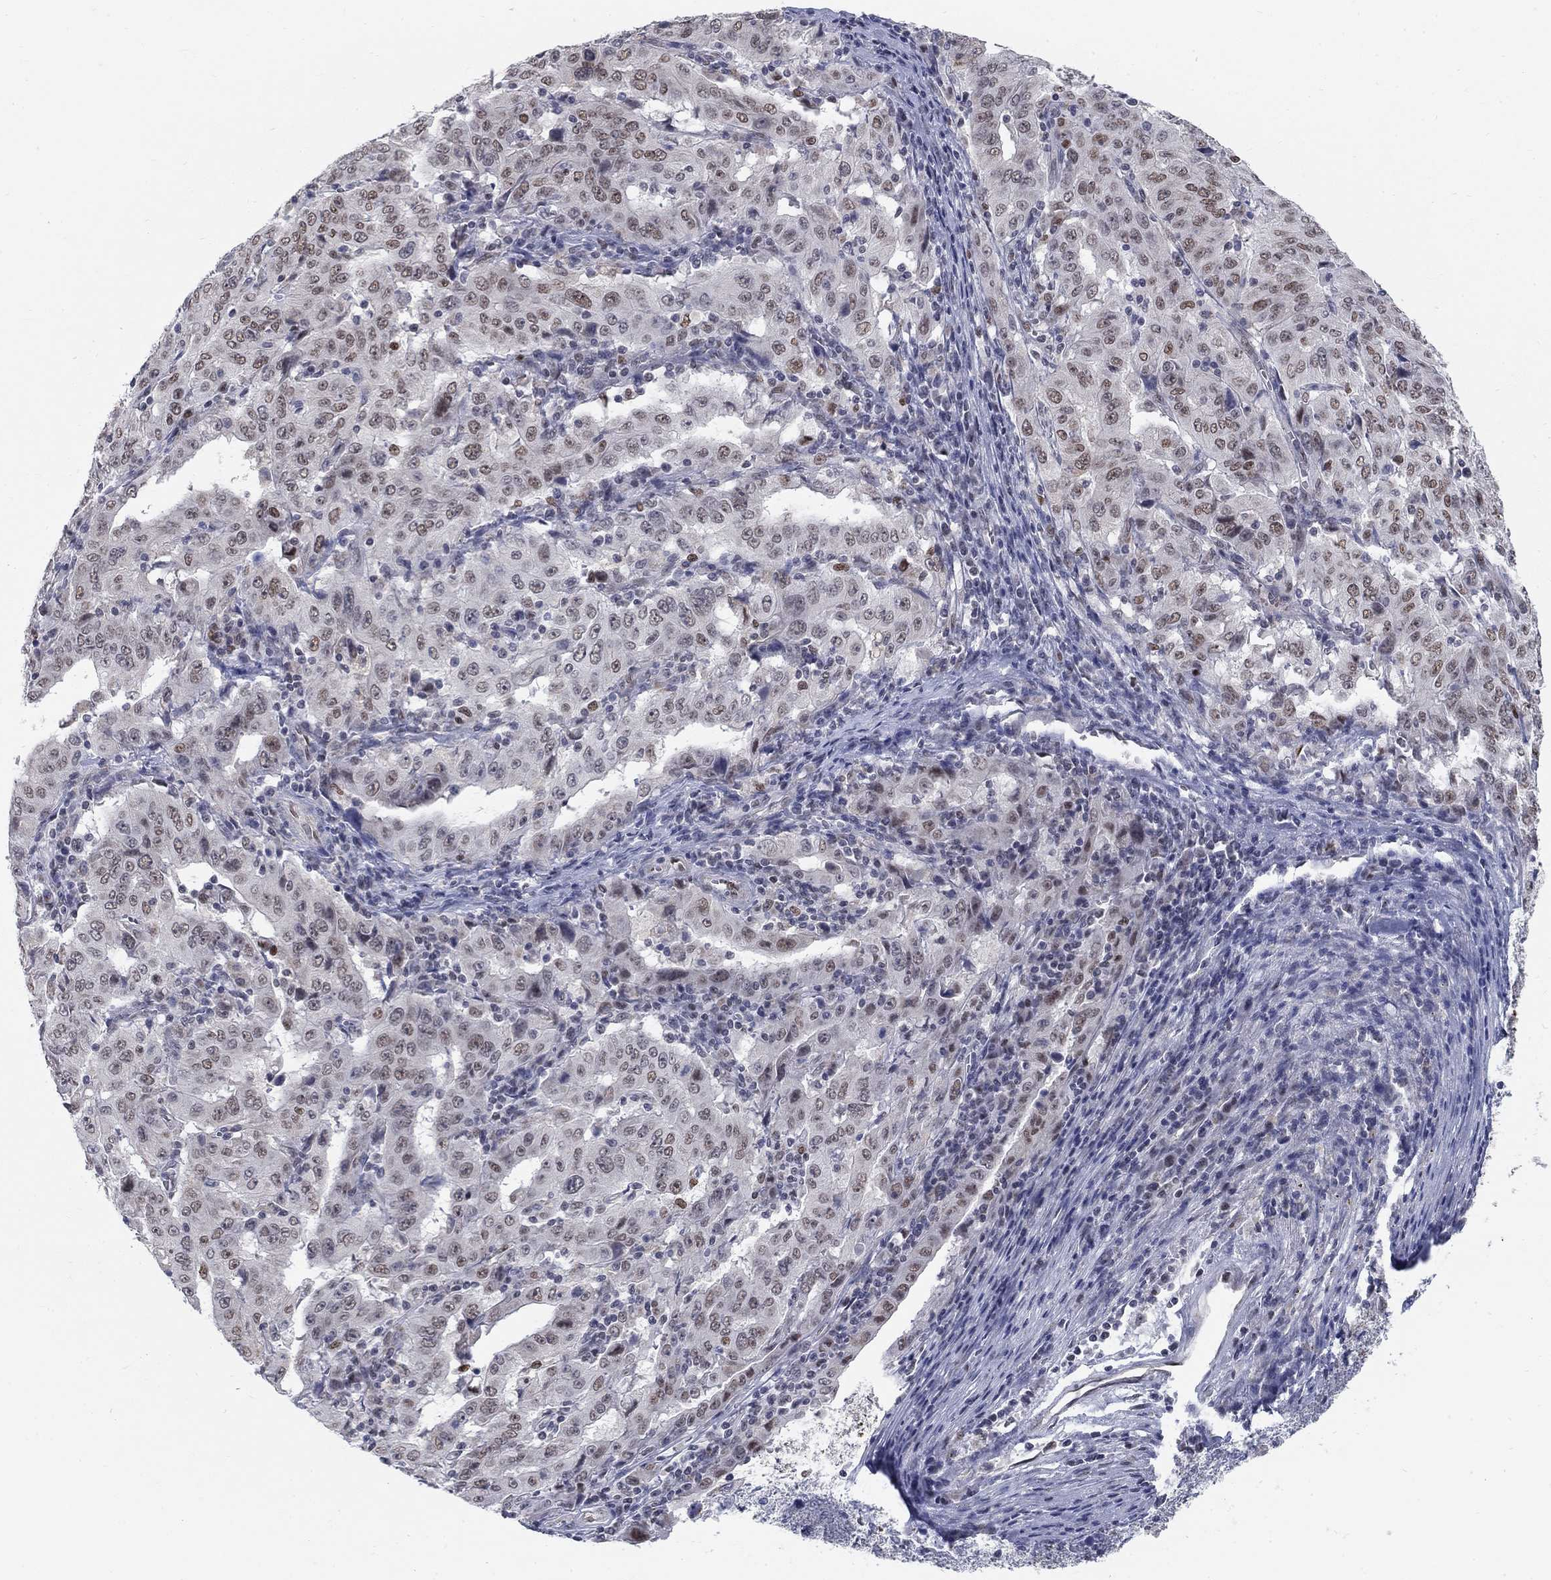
{"staining": {"intensity": "moderate", "quantity": ">75%", "location": "nuclear"}, "tissue": "pancreatic cancer", "cell_type": "Tumor cells", "image_type": "cancer", "snomed": [{"axis": "morphology", "description": "Adenocarcinoma, NOS"}, {"axis": "topography", "description": "Pancreas"}], "caption": "DAB (3,3'-diaminobenzidine) immunohistochemical staining of human adenocarcinoma (pancreatic) reveals moderate nuclear protein expression in about >75% of tumor cells. (DAB (3,3'-diaminobenzidine) IHC, brown staining for protein, blue staining for nuclei).", "gene": "GCFC2", "patient": {"sex": "male", "age": 63}}